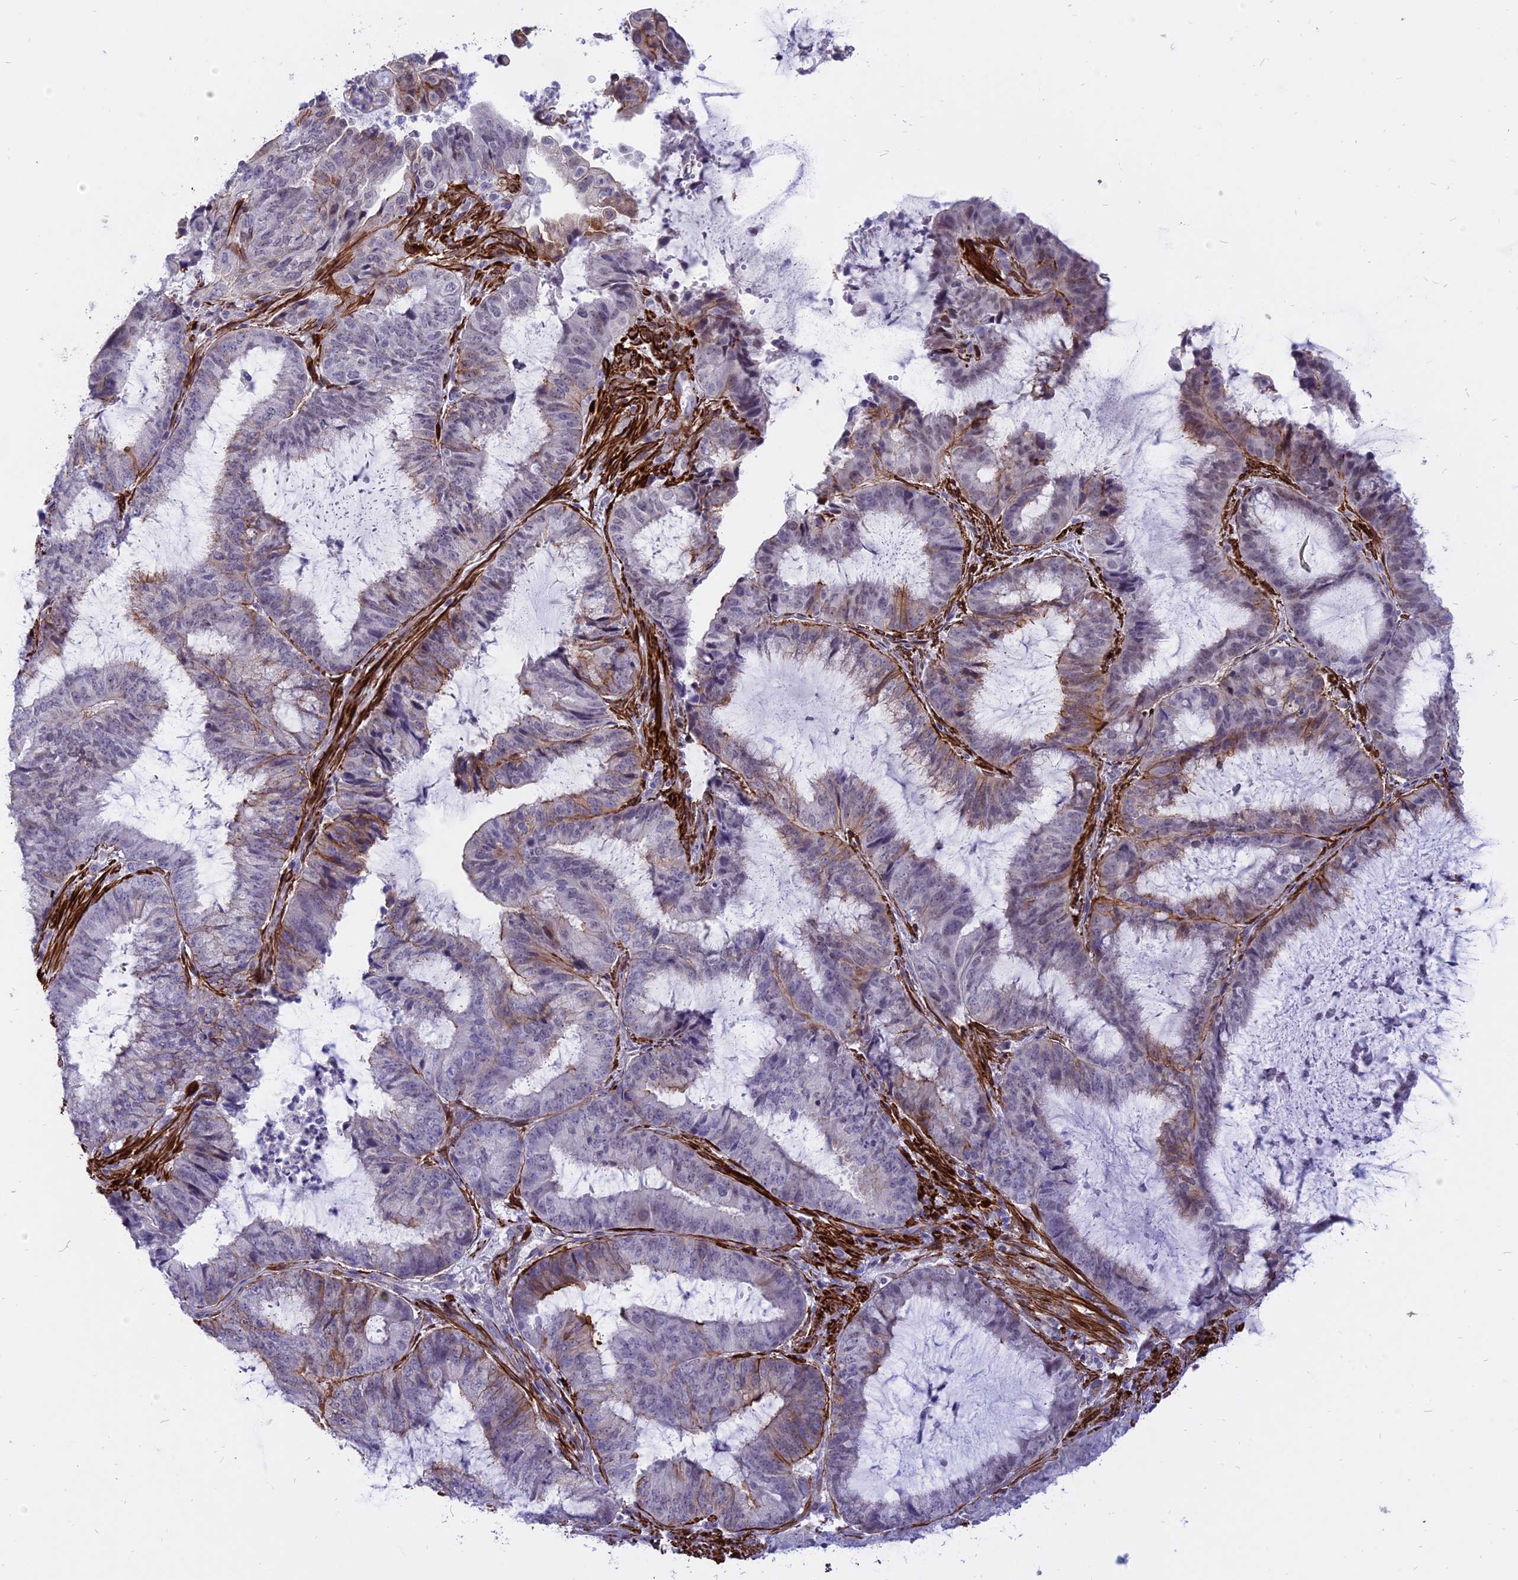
{"staining": {"intensity": "weak", "quantity": "<25%", "location": "cytoplasmic/membranous,nuclear"}, "tissue": "endometrial cancer", "cell_type": "Tumor cells", "image_type": "cancer", "snomed": [{"axis": "morphology", "description": "Adenocarcinoma, NOS"}, {"axis": "topography", "description": "Endometrium"}], "caption": "This micrograph is of endometrial cancer (adenocarcinoma) stained with immunohistochemistry to label a protein in brown with the nuclei are counter-stained blue. There is no expression in tumor cells.", "gene": "CENPV", "patient": {"sex": "female", "age": 51}}